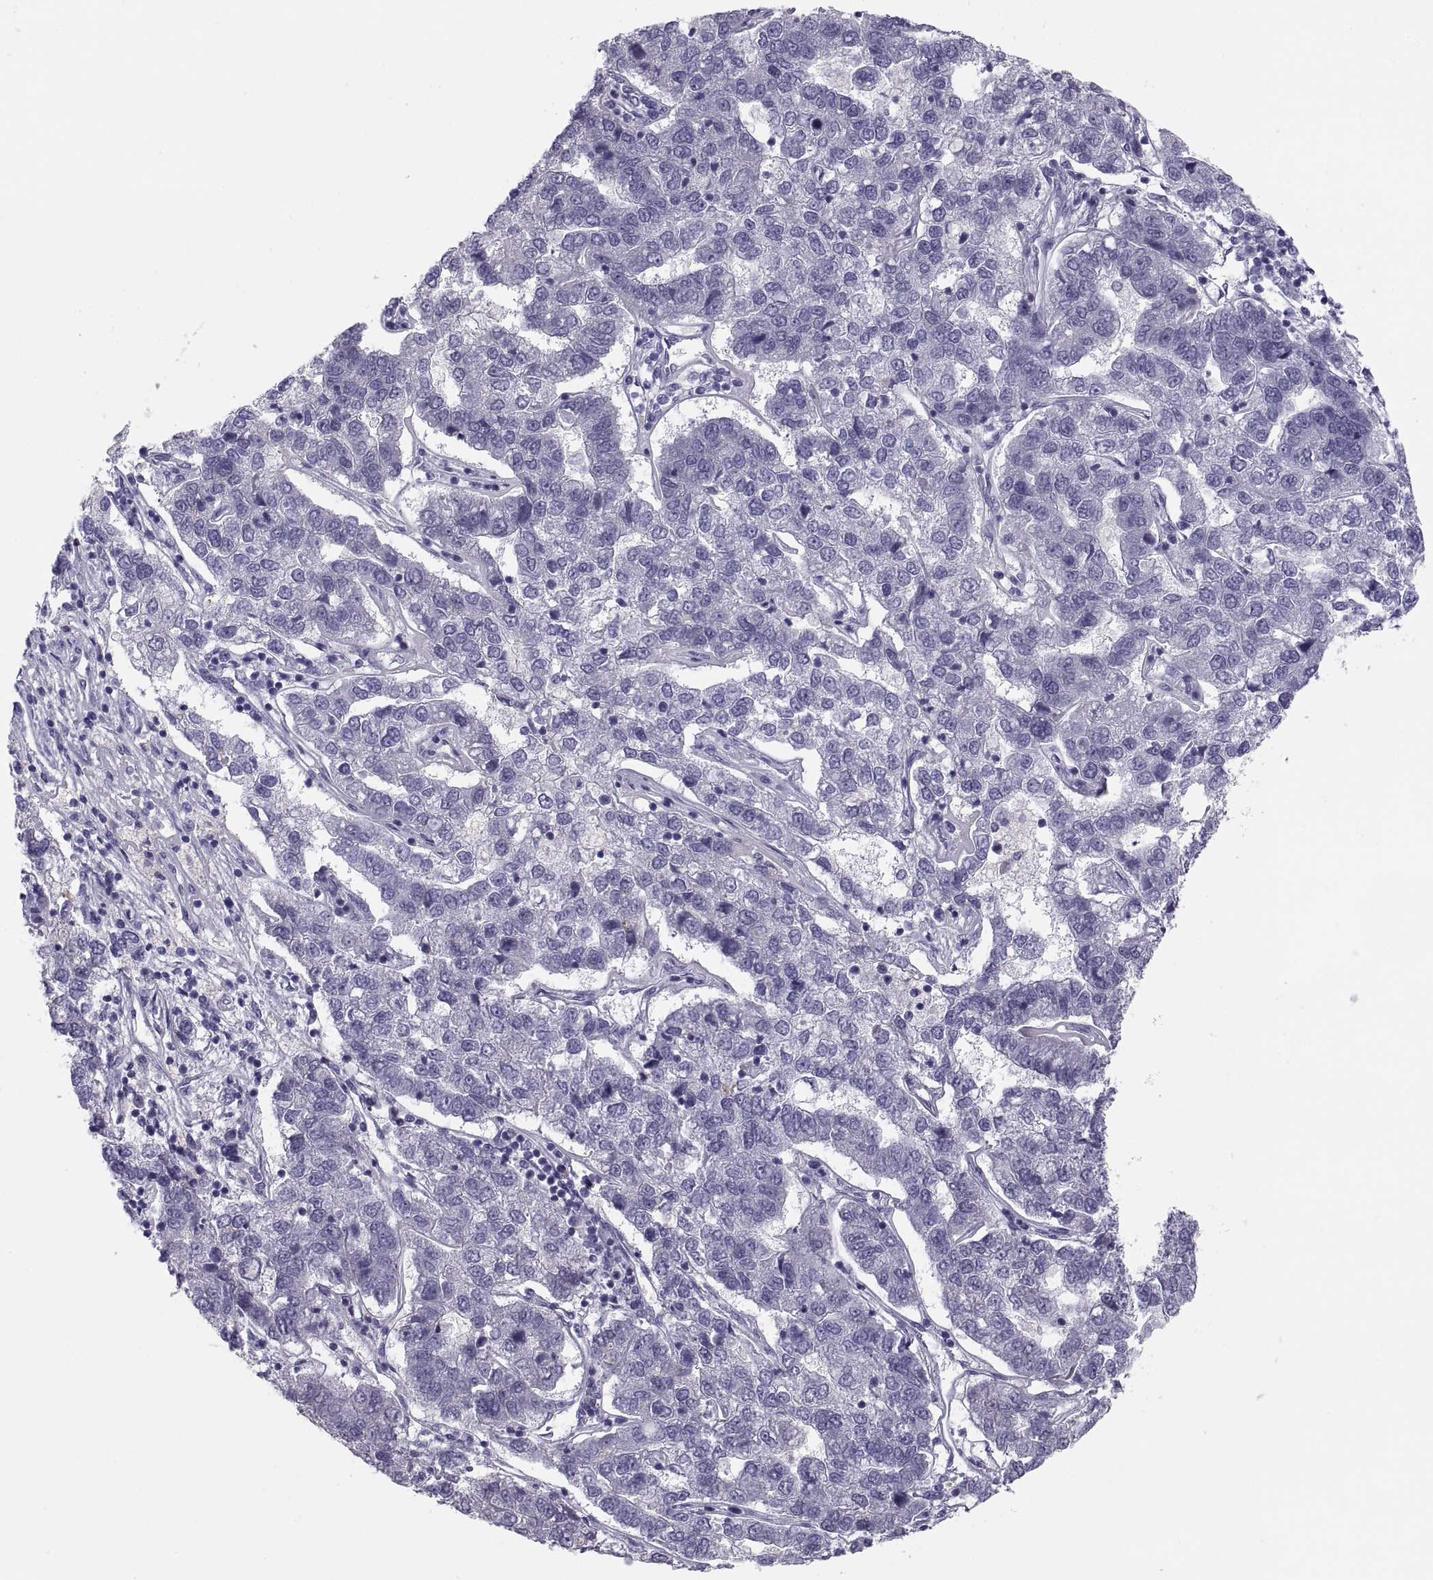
{"staining": {"intensity": "negative", "quantity": "none", "location": "none"}, "tissue": "pancreatic cancer", "cell_type": "Tumor cells", "image_type": "cancer", "snomed": [{"axis": "morphology", "description": "Adenocarcinoma, NOS"}, {"axis": "topography", "description": "Pancreas"}], "caption": "Immunohistochemical staining of pancreatic adenocarcinoma exhibits no significant staining in tumor cells.", "gene": "MAGEB2", "patient": {"sex": "female", "age": 61}}